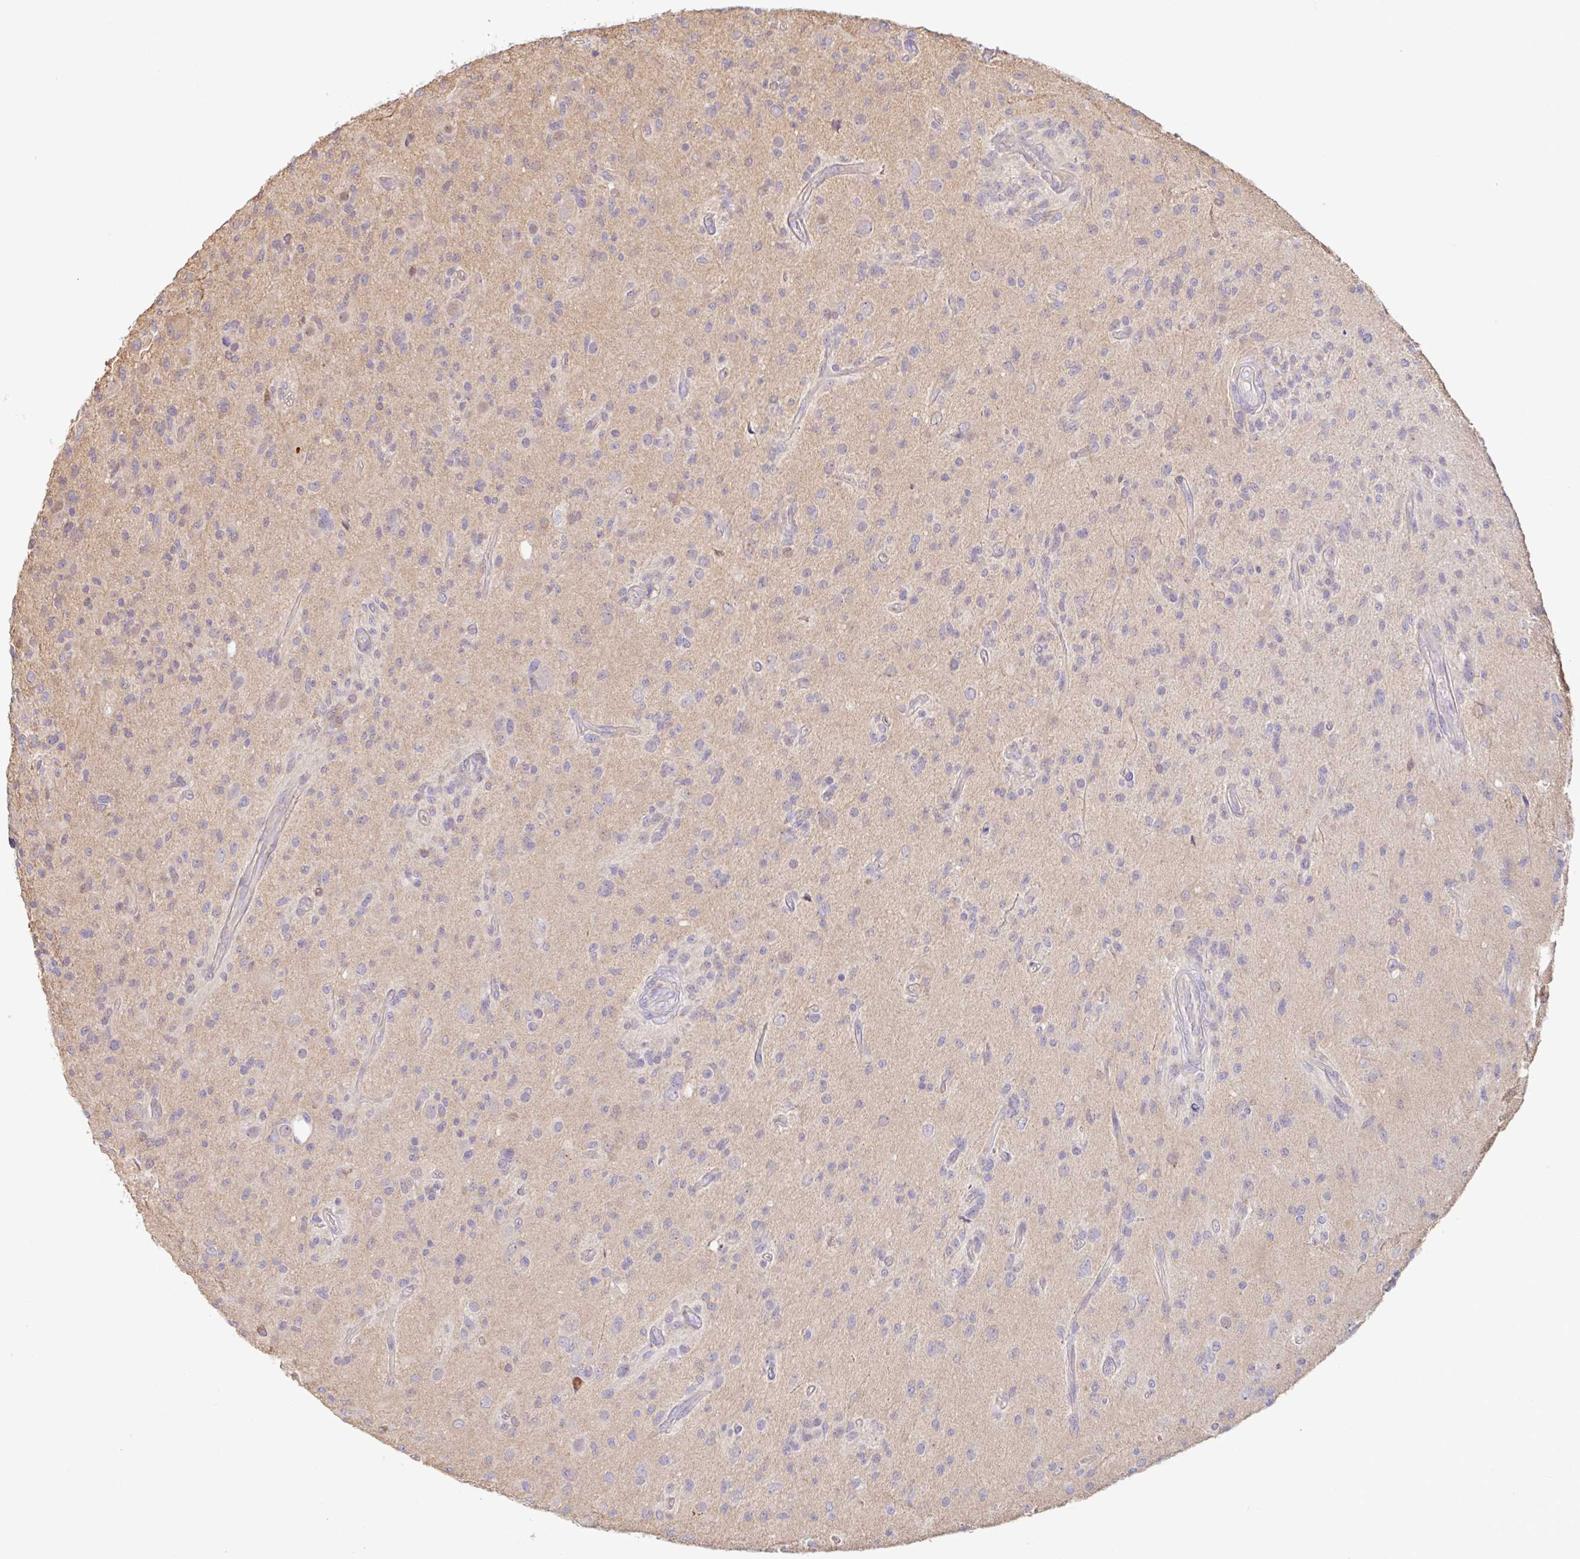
{"staining": {"intensity": "weak", "quantity": "25%-75%", "location": "cytoplasmic/membranous"}, "tissue": "glioma", "cell_type": "Tumor cells", "image_type": "cancer", "snomed": [{"axis": "morphology", "description": "Glioma, malignant, High grade"}, {"axis": "topography", "description": "Brain"}], "caption": "DAB immunohistochemical staining of high-grade glioma (malignant) demonstrates weak cytoplasmic/membranous protein positivity in approximately 25%-75% of tumor cells.", "gene": "PLCD4", "patient": {"sex": "female", "age": 67}}